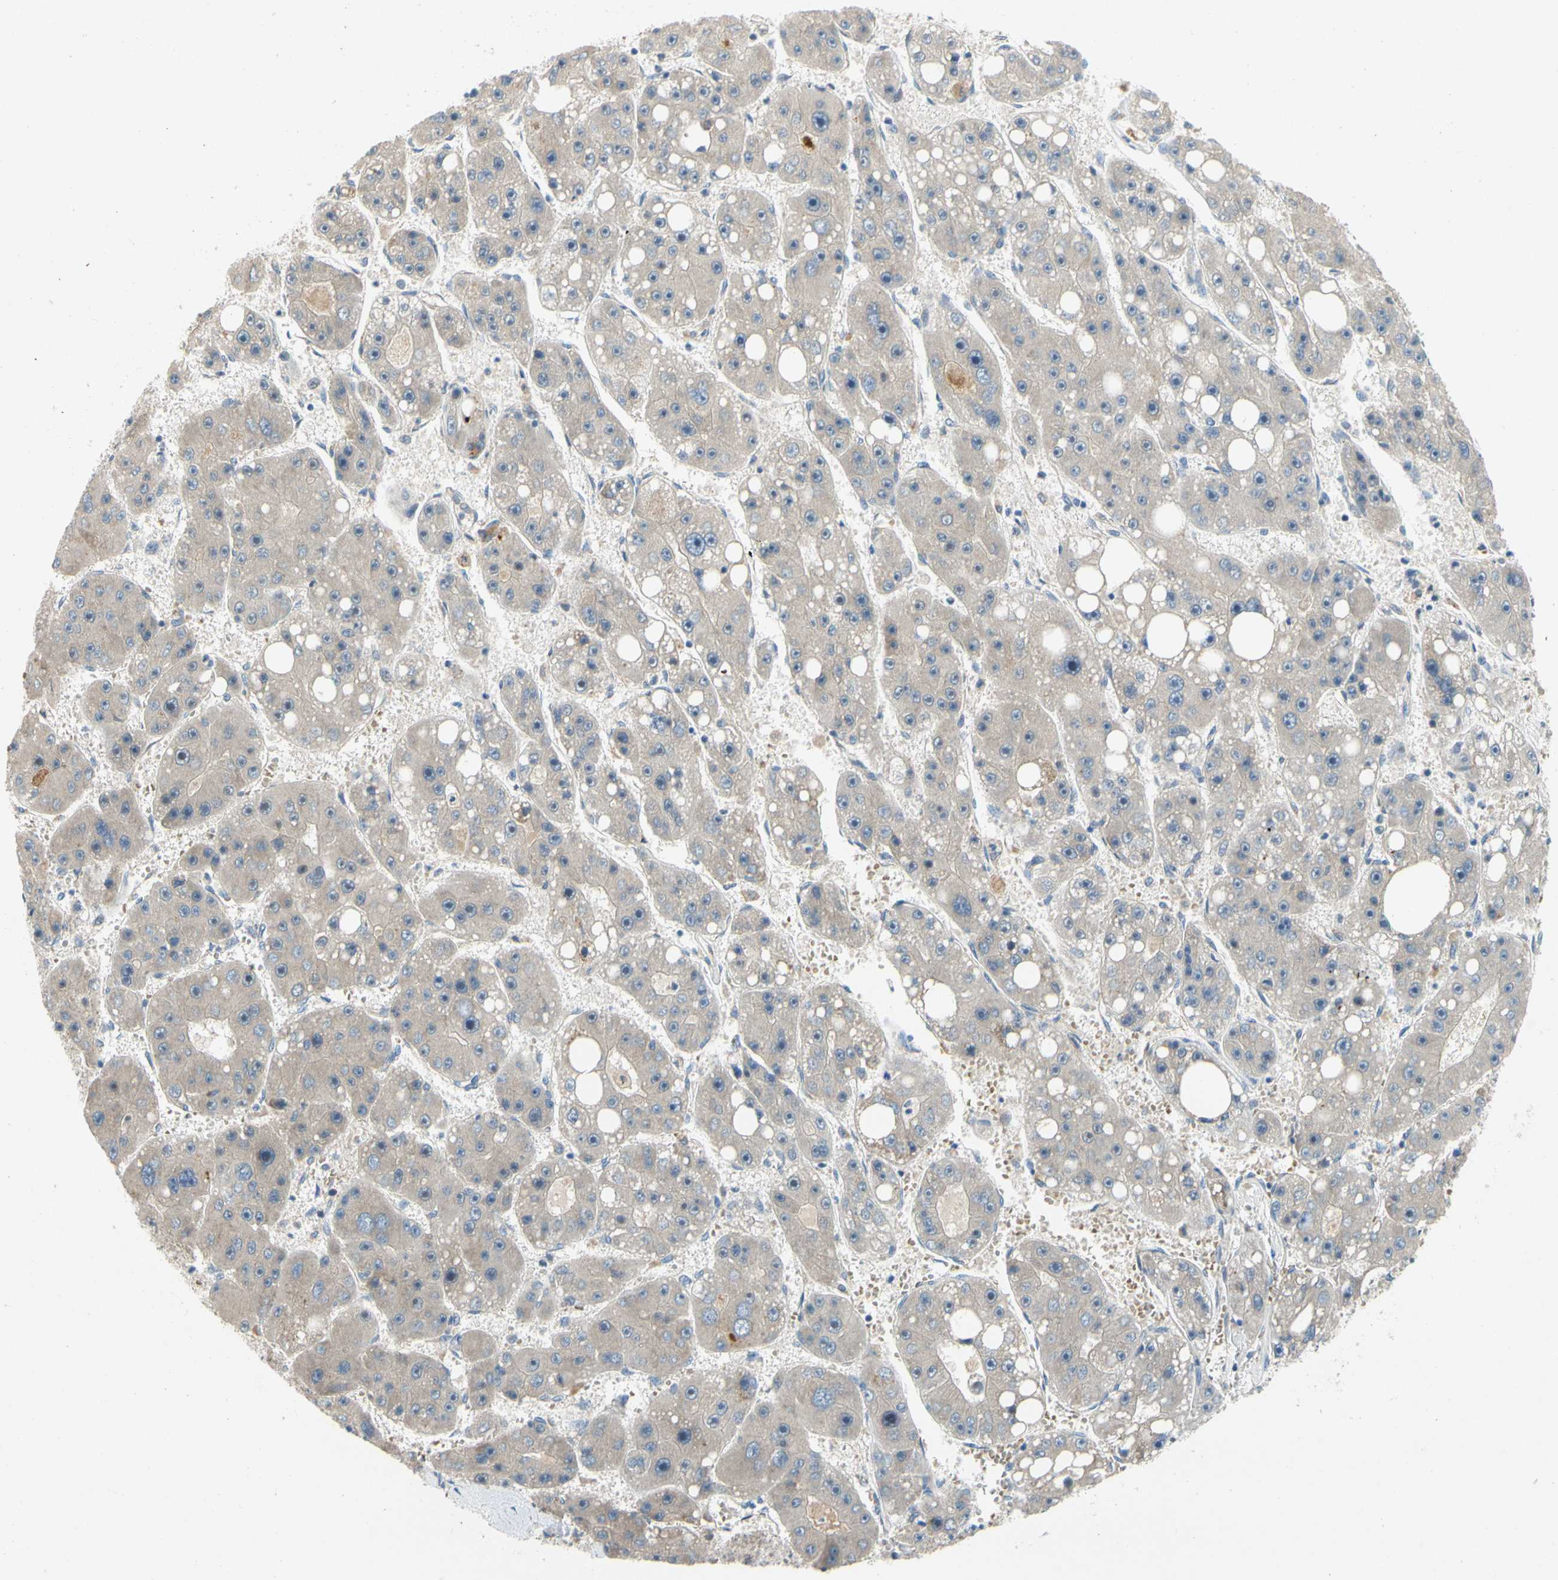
{"staining": {"intensity": "negative", "quantity": "none", "location": "none"}, "tissue": "liver cancer", "cell_type": "Tumor cells", "image_type": "cancer", "snomed": [{"axis": "morphology", "description": "Carcinoma, Hepatocellular, NOS"}, {"axis": "topography", "description": "Liver"}], "caption": "DAB (3,3'-diaminobenzidine) immunohistochemical staining of human liver hepatocellular carcinoma displays no significant positivity in tumor cells.", "gene": "KLHDC8B", "patient": {"sex": "female", "age": 61}}